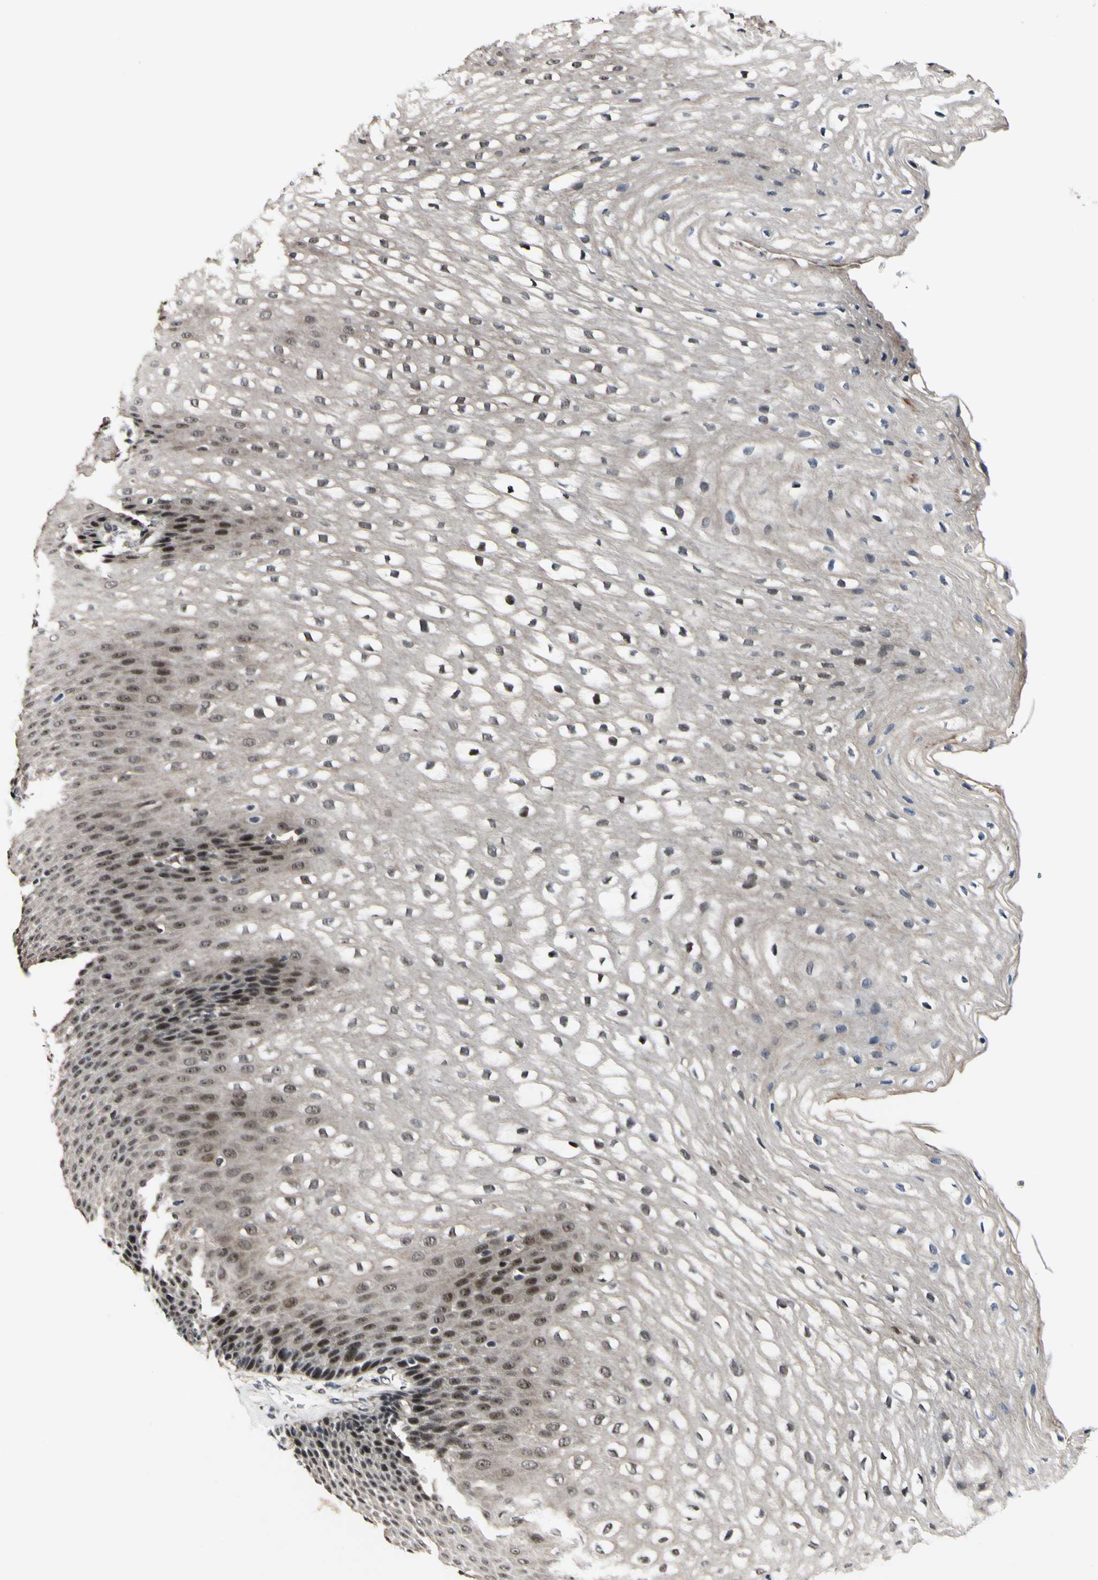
{"staining": {"intensity": "moderate", "quantity": "25%-75%", "location": "cytoplasmic/membranous,nuclear"}, "tissue": "esophagus", "cell_type": "Squamous epithelial cells", "image_type": "normal", "snomed": [{"axis": "morphology", "description": "Normal tissue, NOS"}, {"axis": "topography", "description": "Esophagus"}], "caption": "Squamous epithelial cells display medium levels of moderate cytoplasmic/membranous,nuclear positivity in about 25%-75% of cells in unremarkable human esophagus.", "gene": "POLR2F", "patient": {"sex": "male", "age": 48}}